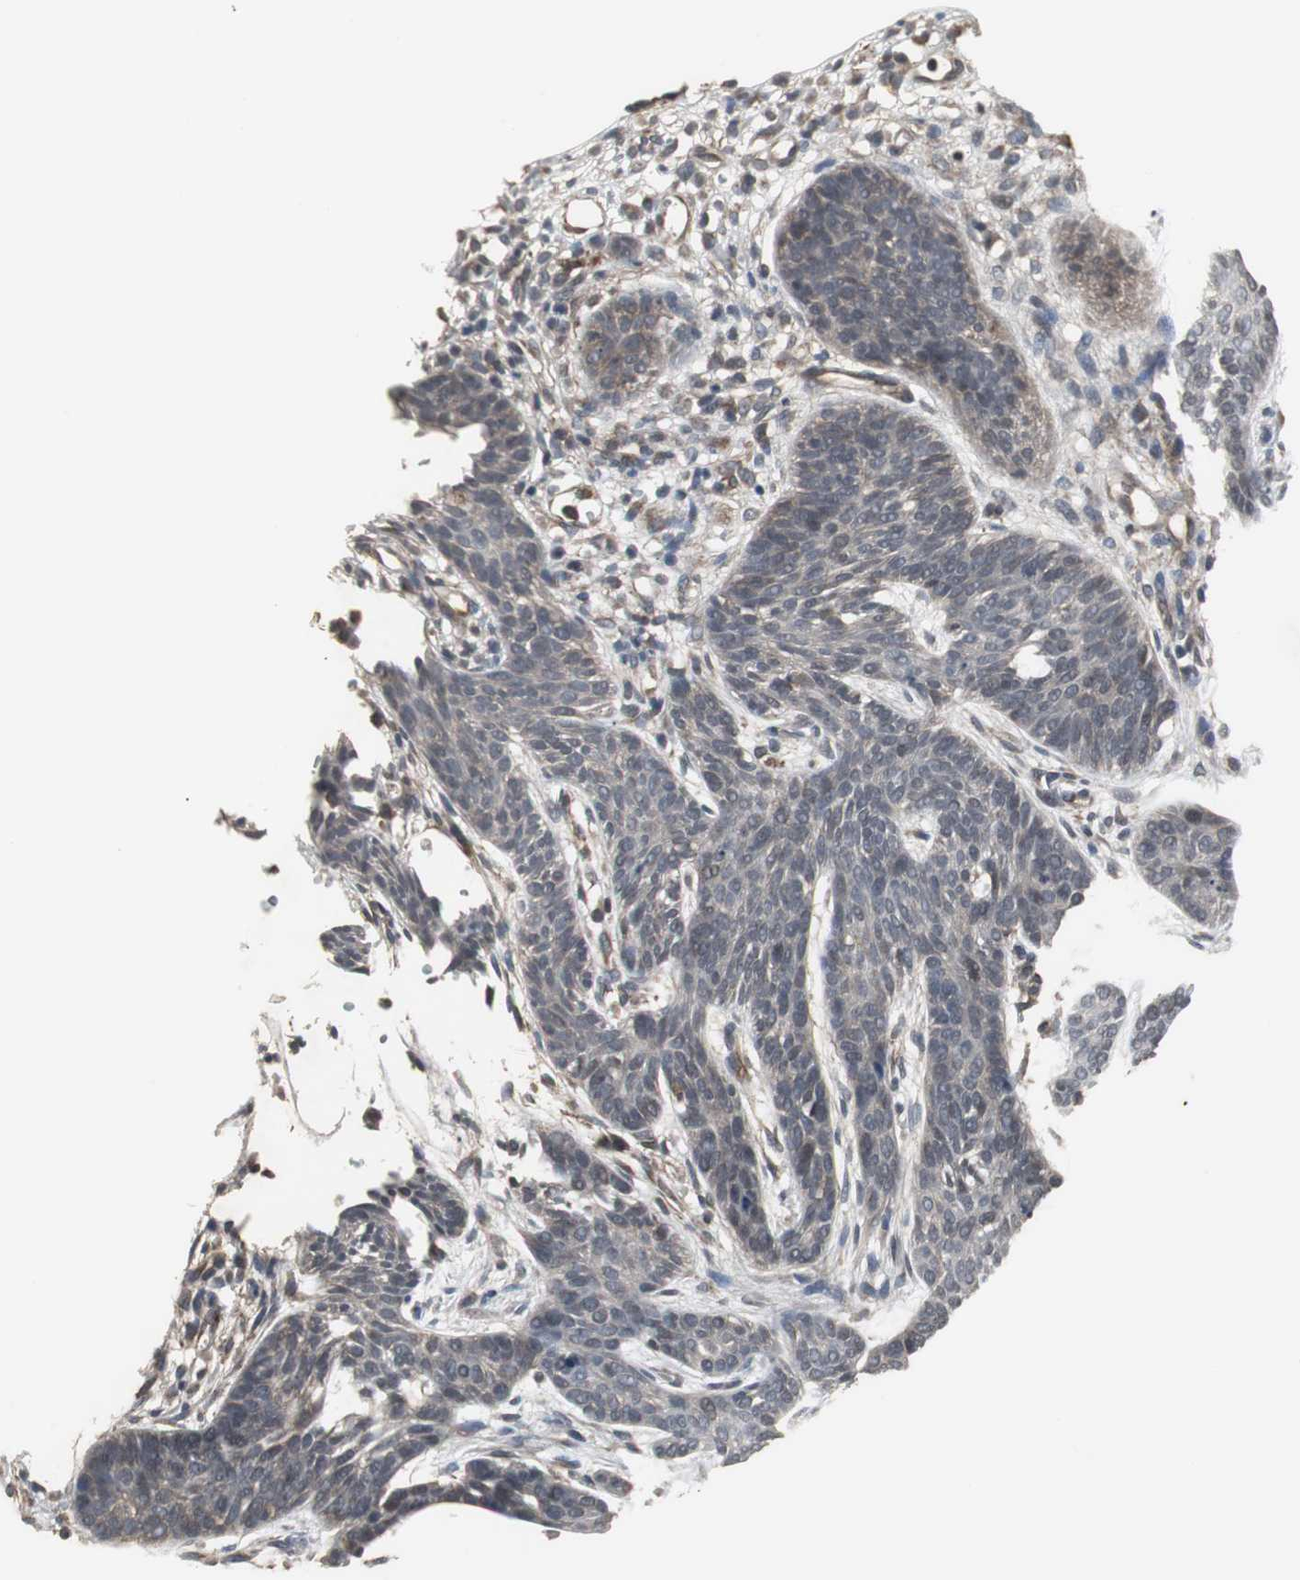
{"staining": {"intensity": "weak", "quantity": "25%-75%", "location": "cytoplasmic/membranous"}, "tissue": "skin cancer", "cell_type": "Tumor cells", "image_type": "cancer", "snomed": [{"axis": "morphology", "description": "Normal tissue, NOS"}, {"axis": "morphology", "description": "Basal cell carcinoma"}, {"axis": "topography", "description": "Skin"}], "caption": "A low amount of weak cytoplasmic/membranous positivity is seen in about 25%-75% of tumor cells in skin cancer tissue.", "gene": "ATP2B2", "patient": {"sex": "female", "age": 69}}